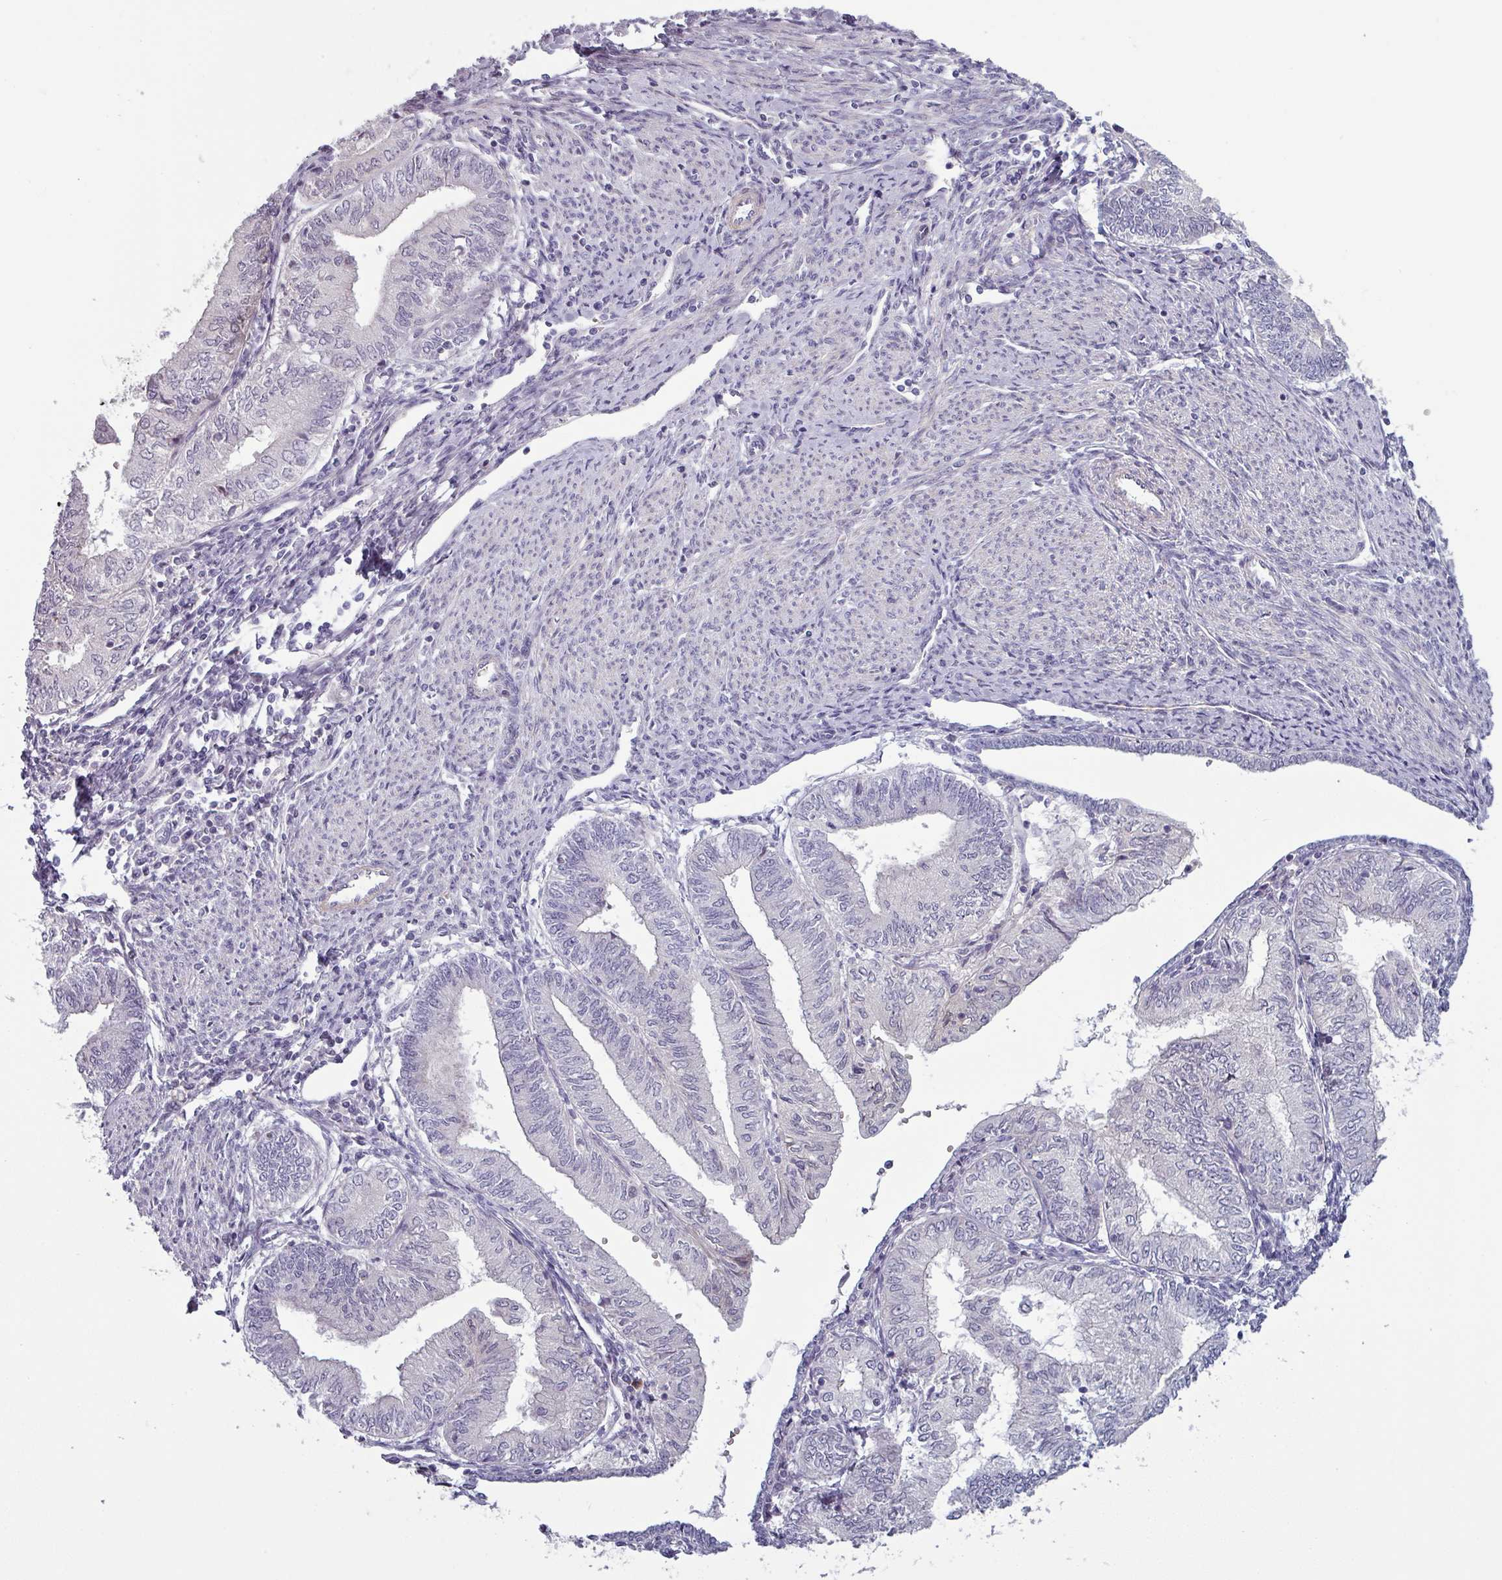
{"staining": {"intensity": "negative", "quantity": "none", "location": "none"}, "tissue": "endometrial cancer", "cell_type": "Tumor cells", "image_type": "cancer", "snomed": [{"axis": "morphology", "description": "Adenocarcinoma, NOS"}, {"axis": "topography", "description": "Endometrium"}], "caption": "This is an immunohistochemistry (IHC) micrograph of endometrial adenocarcinoma. There is no positivity in tumor cells.", "gene": "PRAMEF12", "patient": {"sex": "female", "age": 66}}